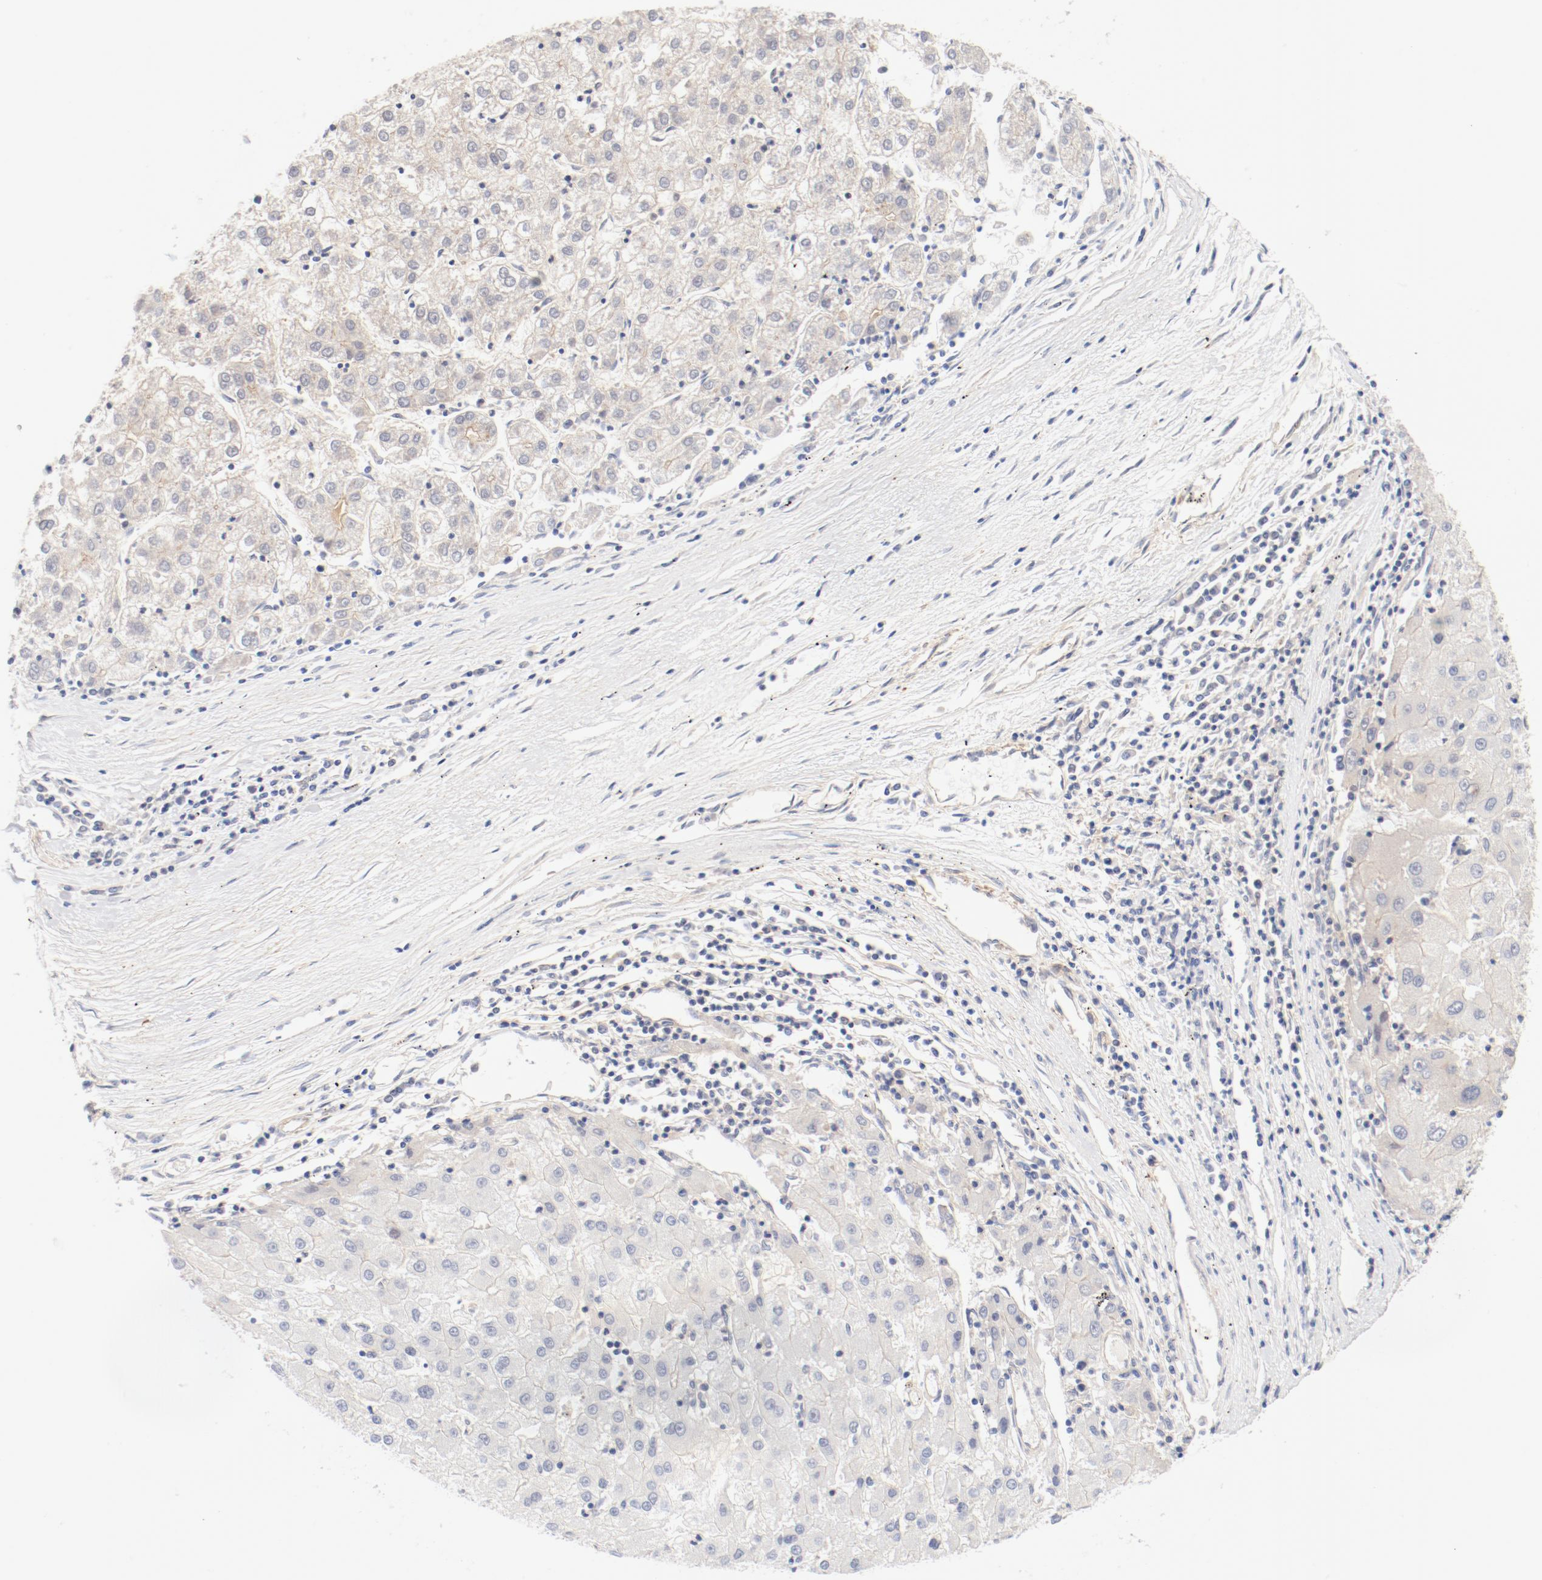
{"staining": {"intensity": "negative", "quantity": "none", "location": "none"}, "tissue": "liver cancer", "cell_type": "Tumor cells", "image_type": "cancer", "snomed": [{"axis": "morphology", "description": "Carcinoma, Hepatocellular, NOS"}, {"axis": "topography", "description": "Liver"}], "caption": "The immunohistochemistry photomicrograph has no significant positivity in tumor cells of liver hepatocellular carcinoma tissue.", "gene": "ZNF267", "patient": {"sex": "male", "age": 72}}